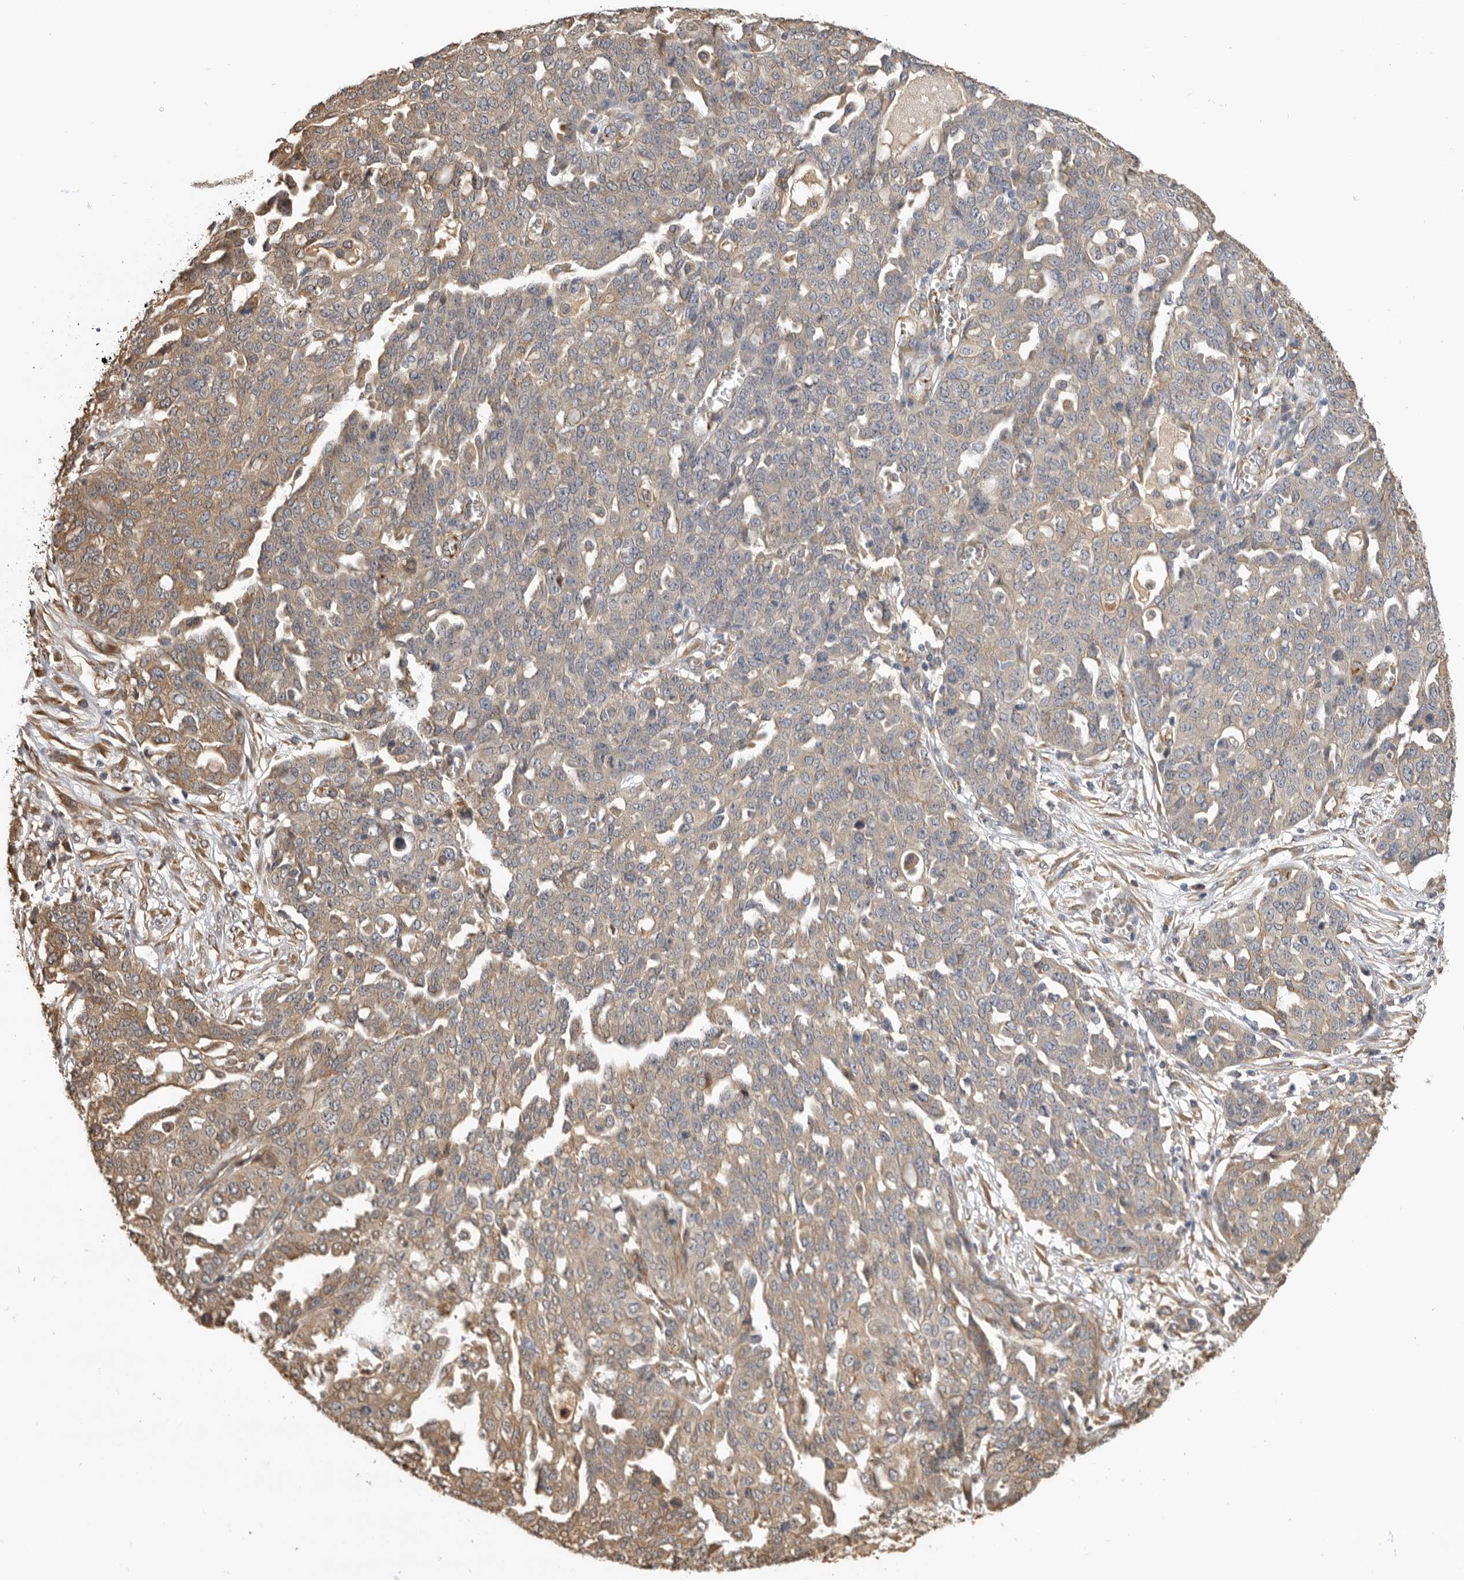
{"staining": {"intensity": "weak", "quantity": ">75%", "location": "cytoplasmic/membranous"}, "tissue": "ovarian cancer", "cell_type": "Tumor cells", "image_type": "cancer", "snomed": [{"axis": "morphology", "description": "Cystadenocarcinoma, serous, NOS"}, {"axis": "topography", "description": "Soft tissue"}, {"axis": "topography", "description": "Ovary"}], "caption": "Protein expression analysis of serous cystadenocarcinoma (ovarian) shows weak cytoplasmic/membranous positivity in about >75% of tumor cells.", "gene": "CDC42BPB", "patient": {"sex": "female", "age": 57}}